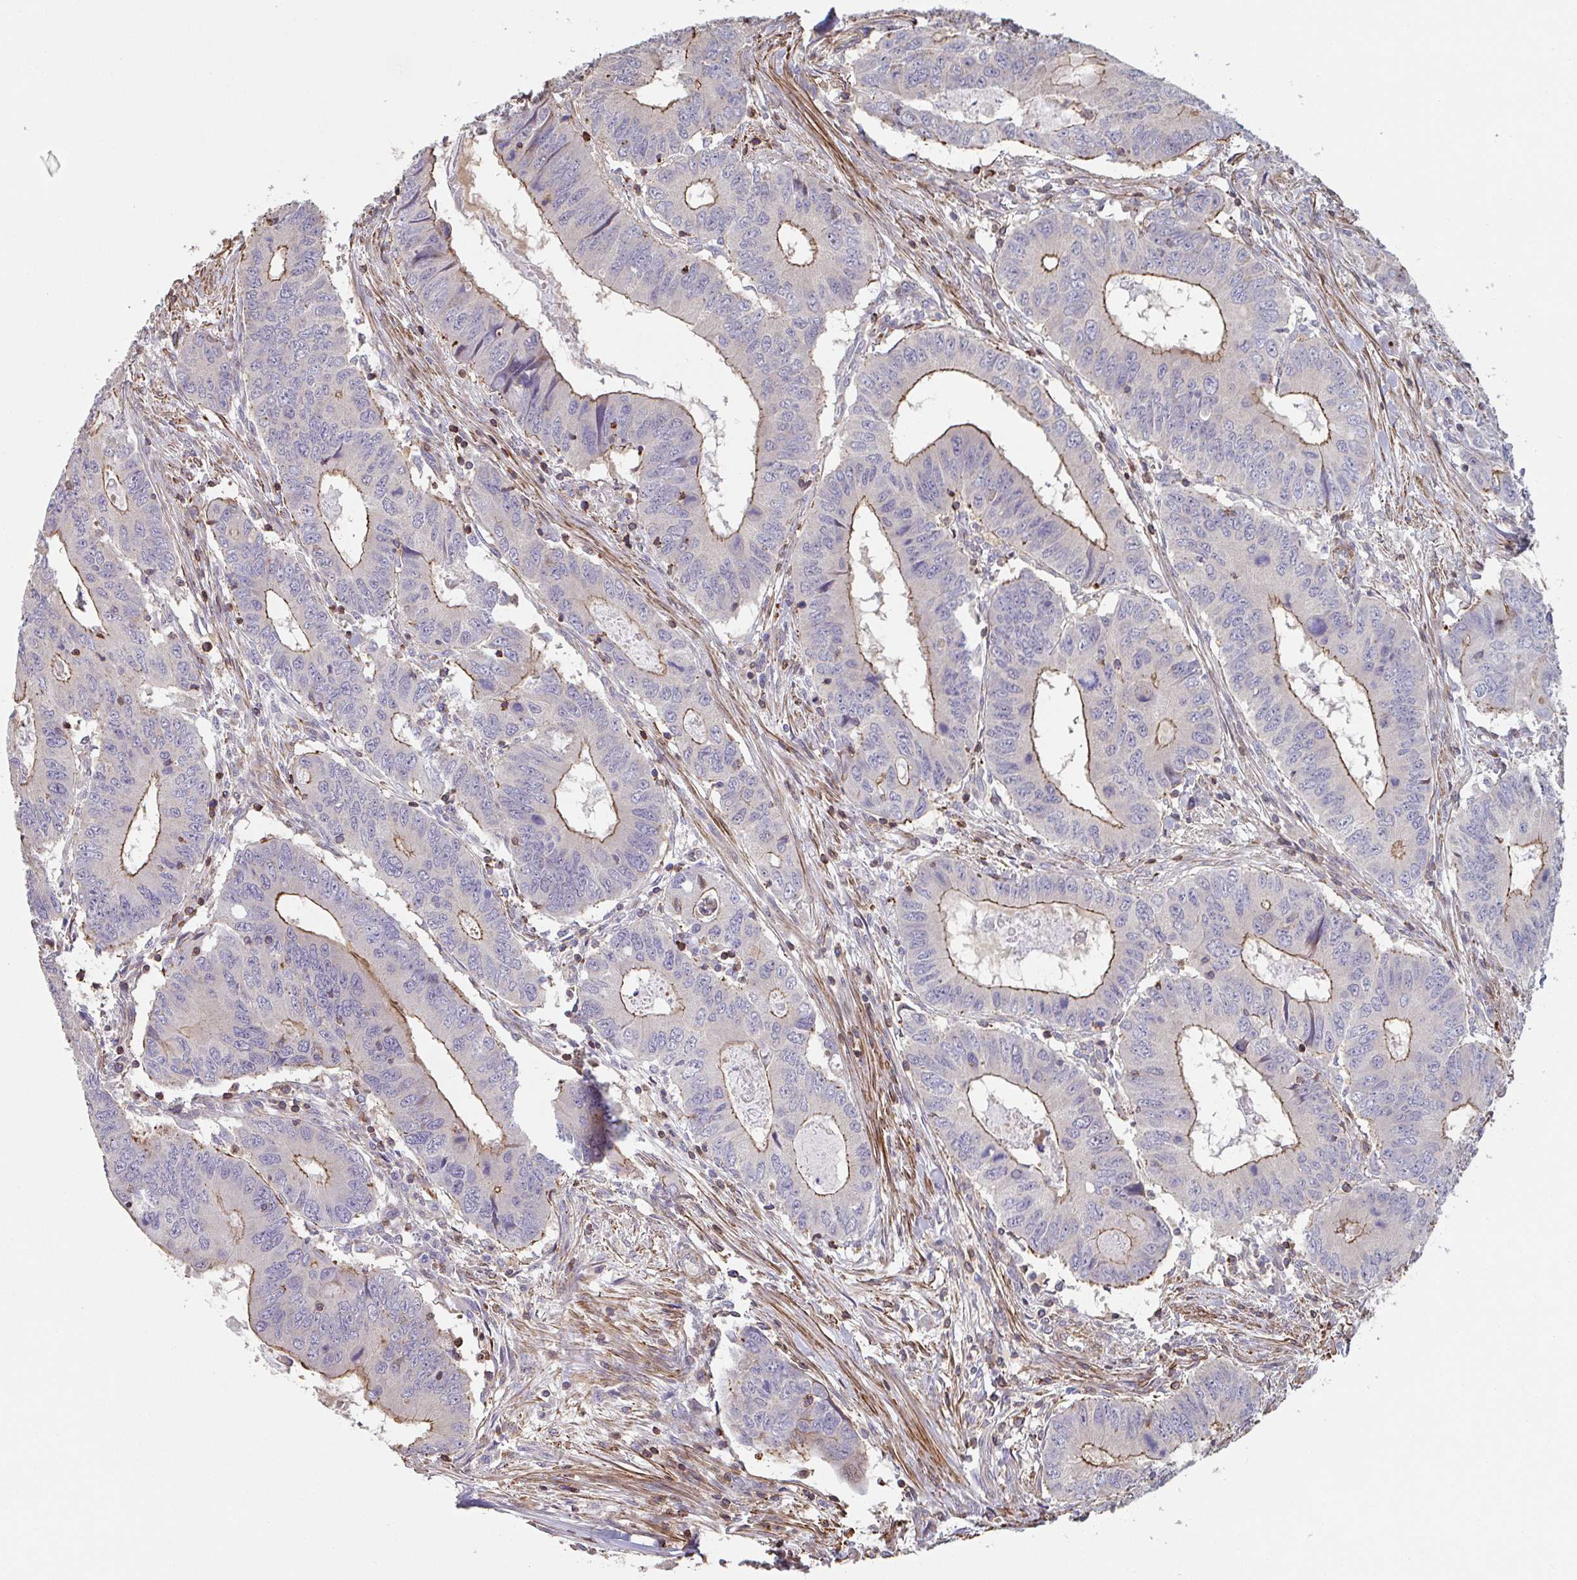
{"staining": {"intensity": "moderate", "quantity": "25%-75%", "location": "cytoplasmic/membranous"}, "tissue": "colorectal cancer", "cell_type": "Tumor cells", "image_type": "cancer", "snomed": [{"axis": "morphology", "description": "Adenocarcinoma, NOS"}, {"axis": "topography", "description": "Colon"}], "caption": "The immunohistochemical stain highlights moderate cytoplasmic/membranous staining in tumor cells of colorectal cancer (adenocarcinoma) tissue. (brown staining indicates protein expression, while blue staining denotes nuclei).", "gene": "FZD2", "patient": {"sex": "male", "age": 53}}